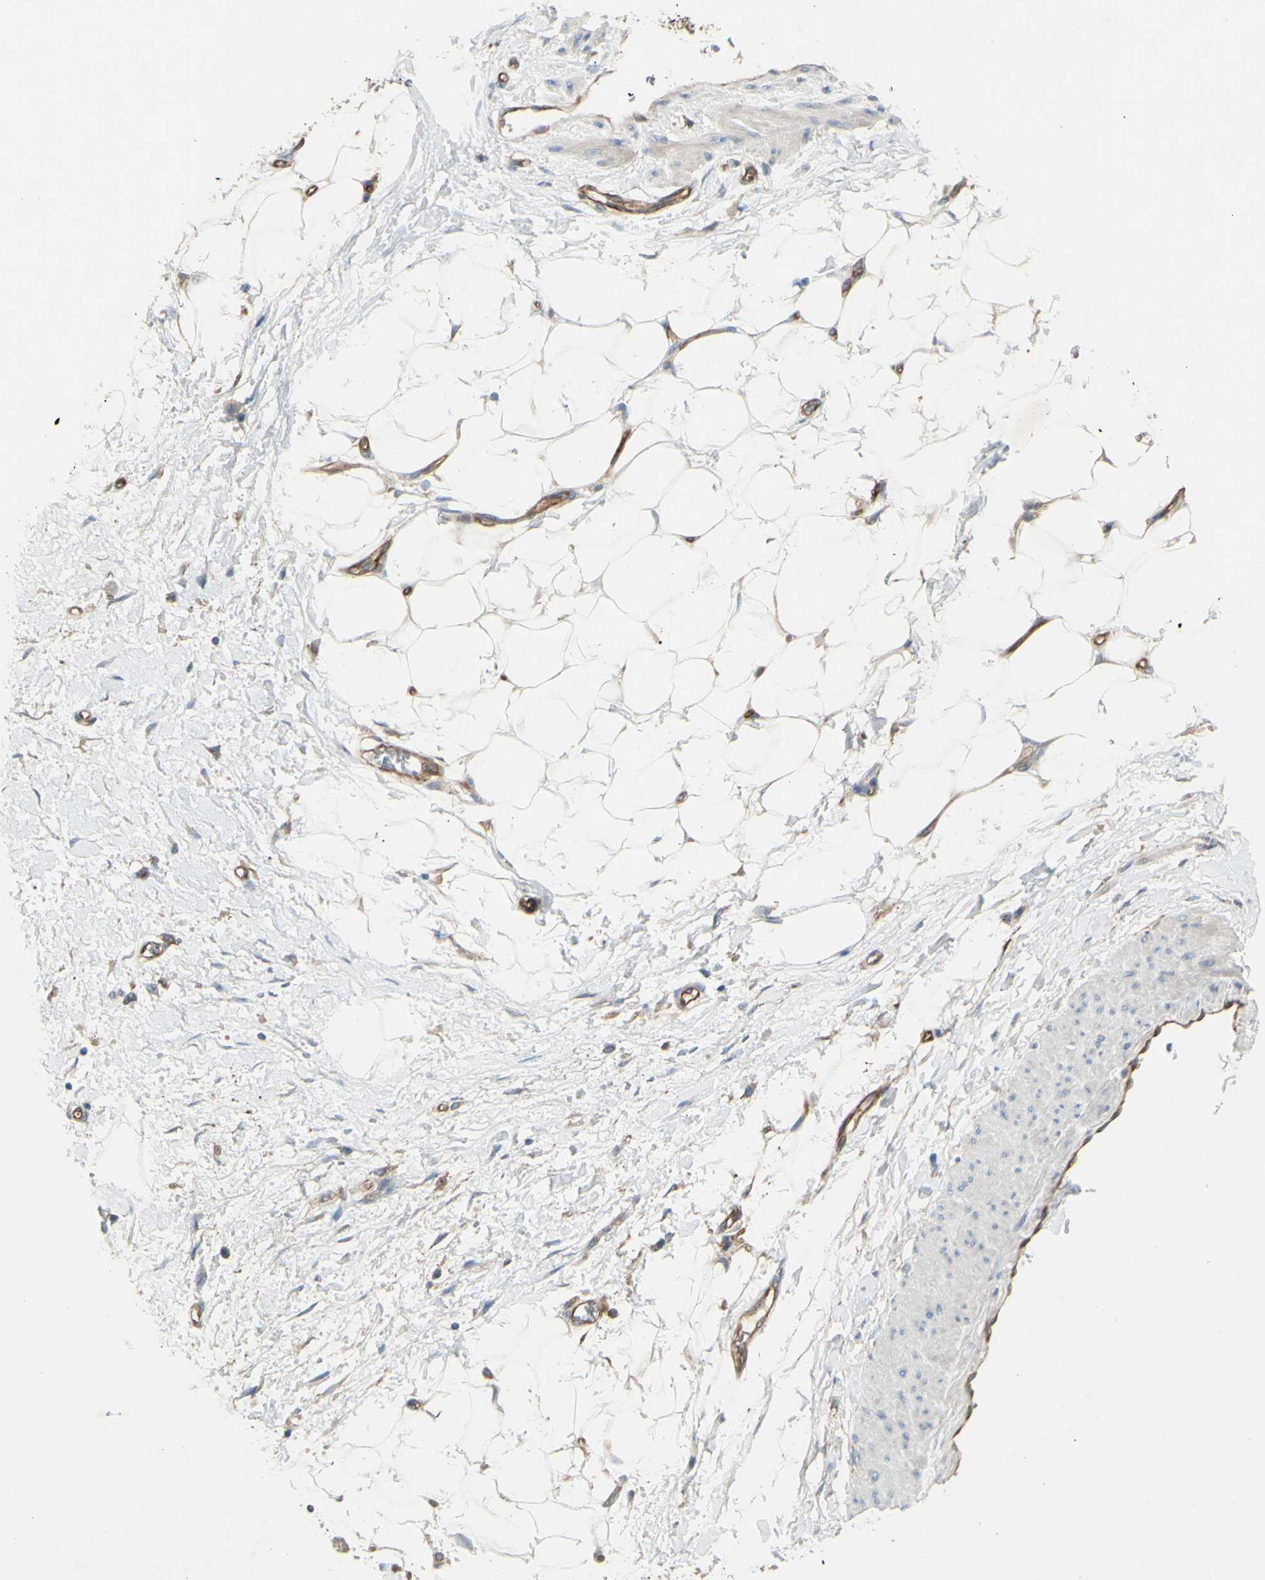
{"staining": {"intensity": "negative", "quantity": "none", "location": "none"}, "tissue": "adipose tissue", "cell_type": "Adipocytes", "image_type": "normal", "snomed": [{"axis": "morphology", "description": "Normal tissue, NOS"}, {"axis": "morphology", "description": "Urothelial carcinoma, High grade"}, {"axis": "topography", "description": "Vascular tissue"}, {"axis": "topography", "description": "Urinary bladder"}], "caption": "The photomicrograph displays no staining of adipocytes in normal adipose tissue.", "gene": "IGSF9B", "patient": {"sex": "female", "age": 56}}